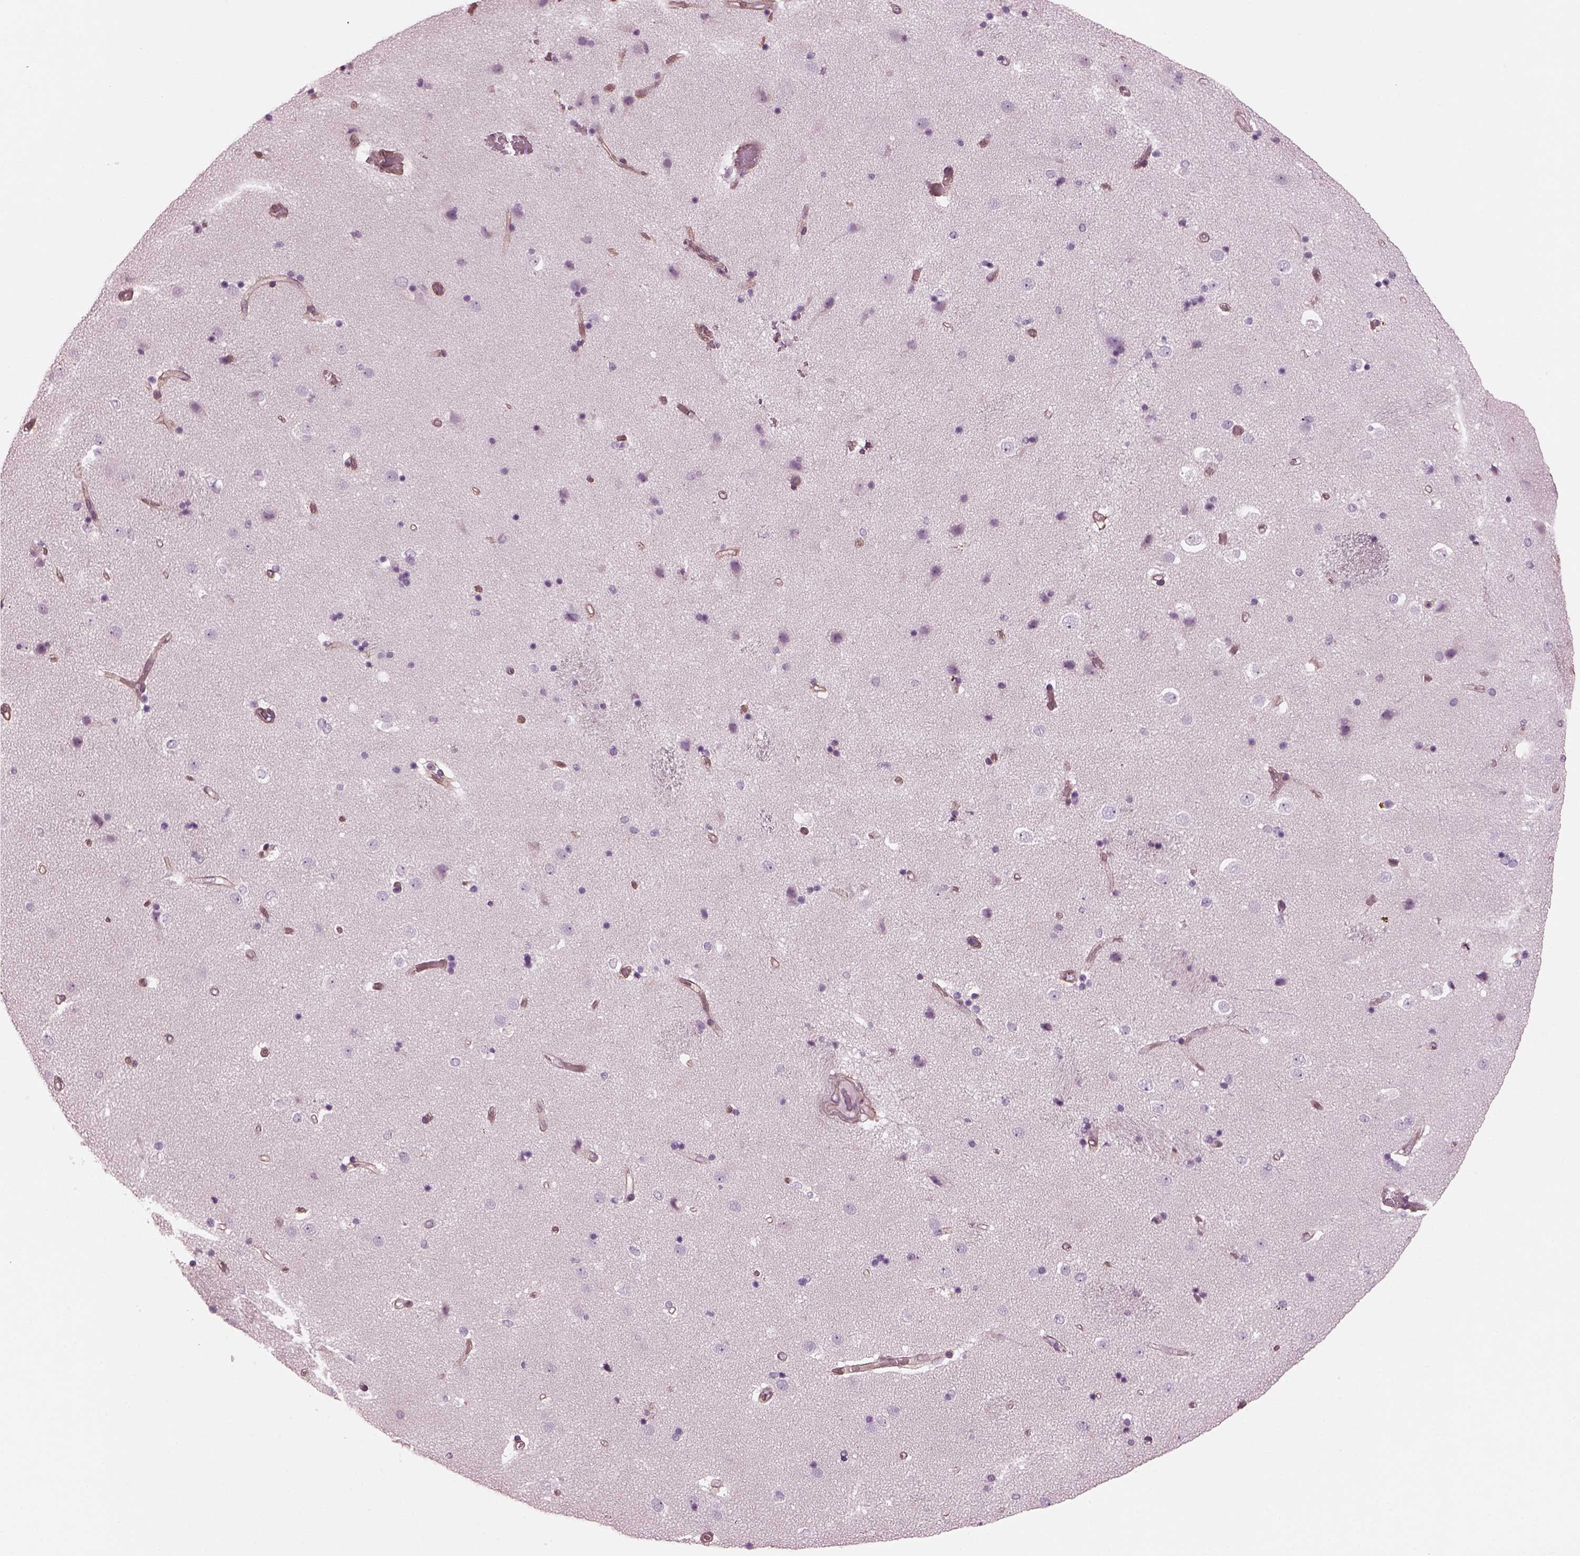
{"staining": {"intensity": "negative", "quantity": "none", "location": "none"}, "tissue": "caudate", "cell_type": "Glial cells", "image_type": "normal", "snomed": [{"axis": "morphology", "description": "Normal tissue, NOS"}, {"axis": "topography", "description": "Lateral ventricle wall"}], "caption": "Immunohistochemistry of normal human caudate exhibits no positivity in glial cells. (DAB (3,3'-diaminobenzidine) immunohistochemistry with hematoxylin counter stain).", "gene": "BFSP1", "patient": {"sex": "female", "age": 71}}